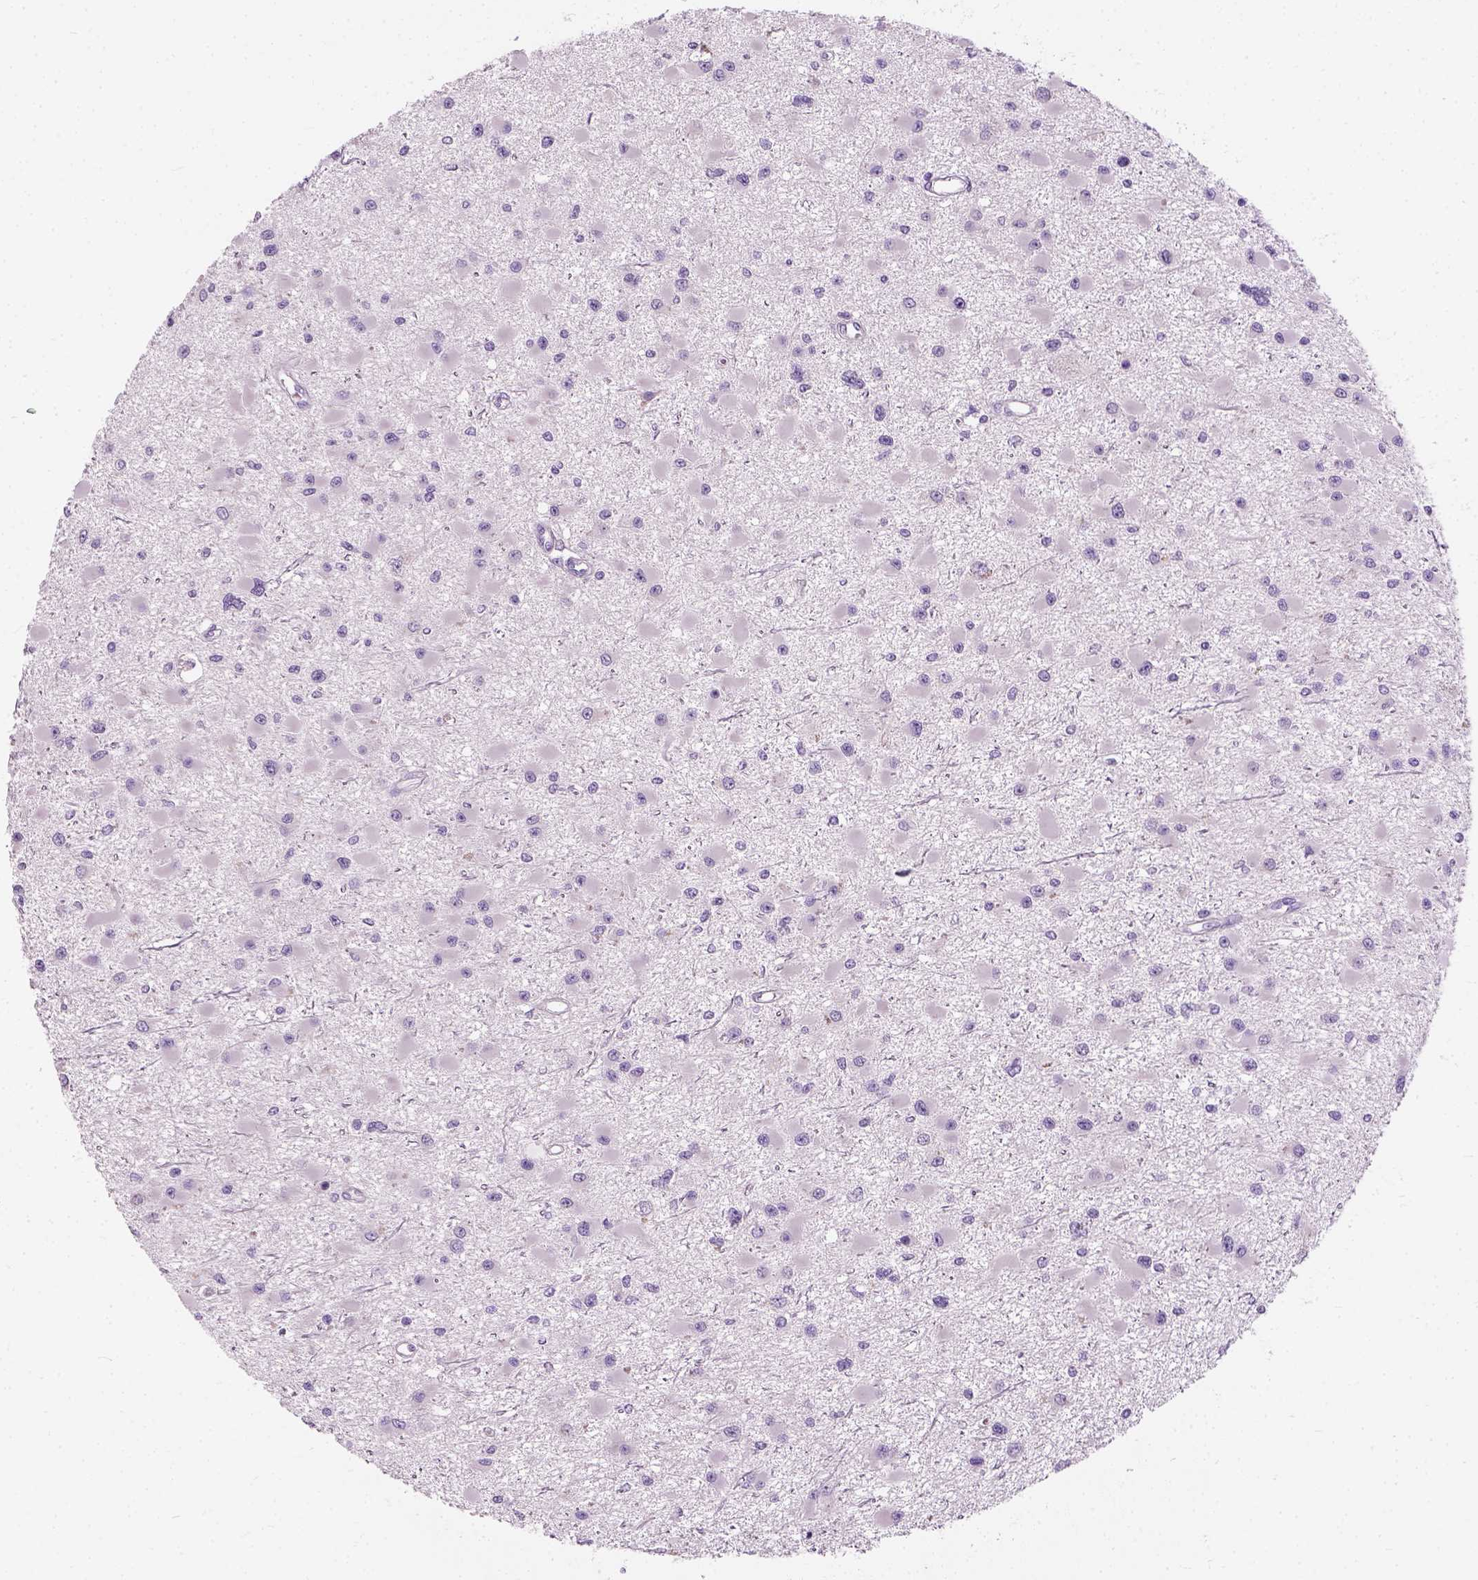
{"staining": {"intensity": "negative", "quantity": "none", "location": "none"}, "tissue": "glioma", "cell_type": "Tumor cells", "image_type": "cancer", "snomed": [{"axis": "morphology", "description": "Glioma, malignant, High grade"}, {"axis": "topography", "description": "Brain"}], "caption": "This is an IHC image of human glioma. There is no staining in tumor cells.", "gene": "TRIM72", "patient": {"sex": "male", "age": 54}}